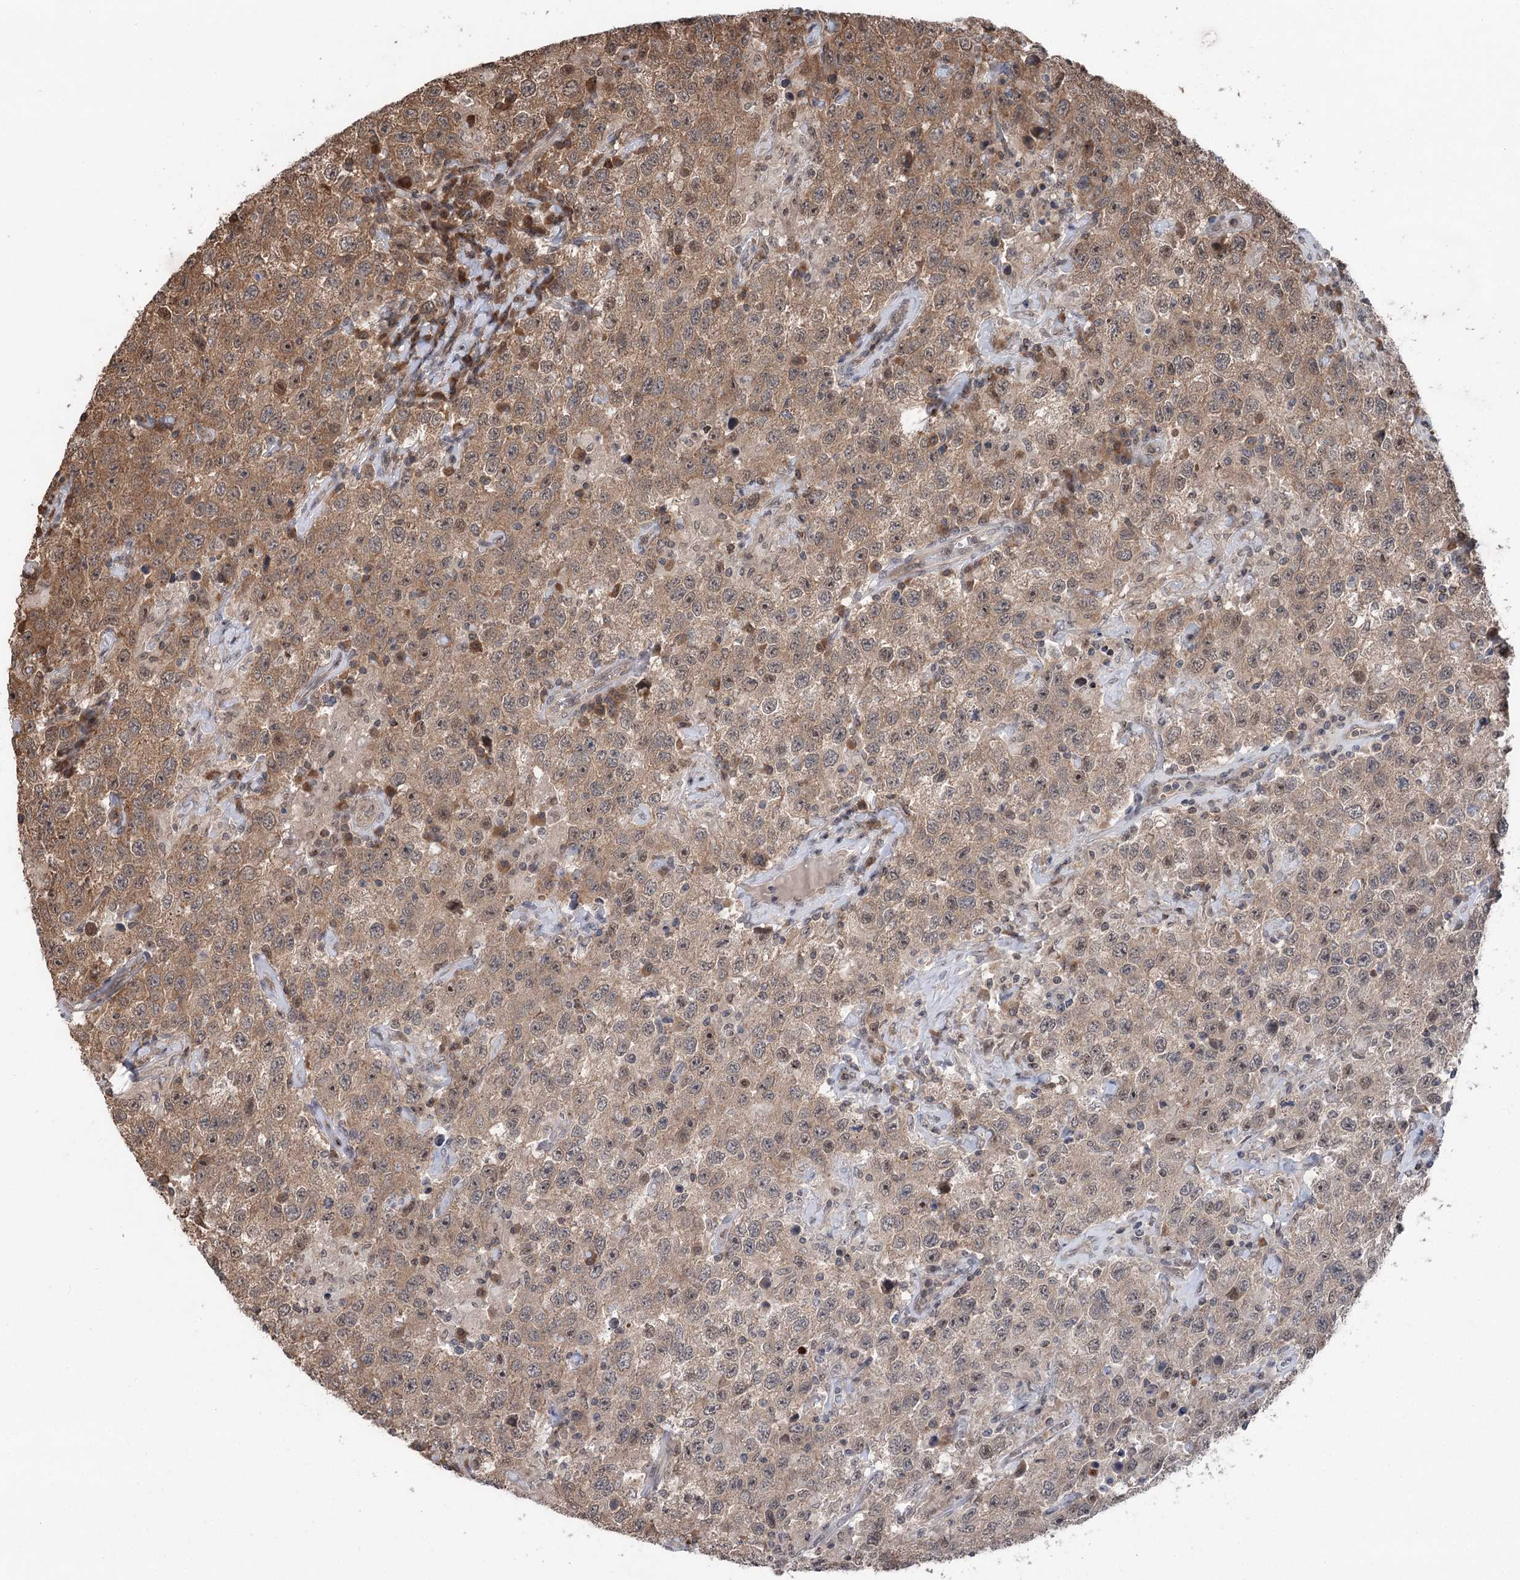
{"staining": {"intensity": "moderate", "quantity": "25%-75%", "location": "cytoplasmic/membranous,nuclear"}, "tissue": "testis cancer", "cell_type": "Tumor cells", "image_type": "cancer", "snomed": [{"axis": "morphology", "description": "Seminoma, NOS"}, {"axis": "topography", "description": "Testis"}], "caption": "Testis cancer (seminoma) was stained to show a protein in brown. There is medium levels of moderate cytoplasmic/membranous and nuclear expression in about 25%-75% of tumor cells. (DAB IHC, brown staining for protein, blue staining for nuclei).", "gene": "CCSER2", "patient": {"sex": "male", "age": 41}}